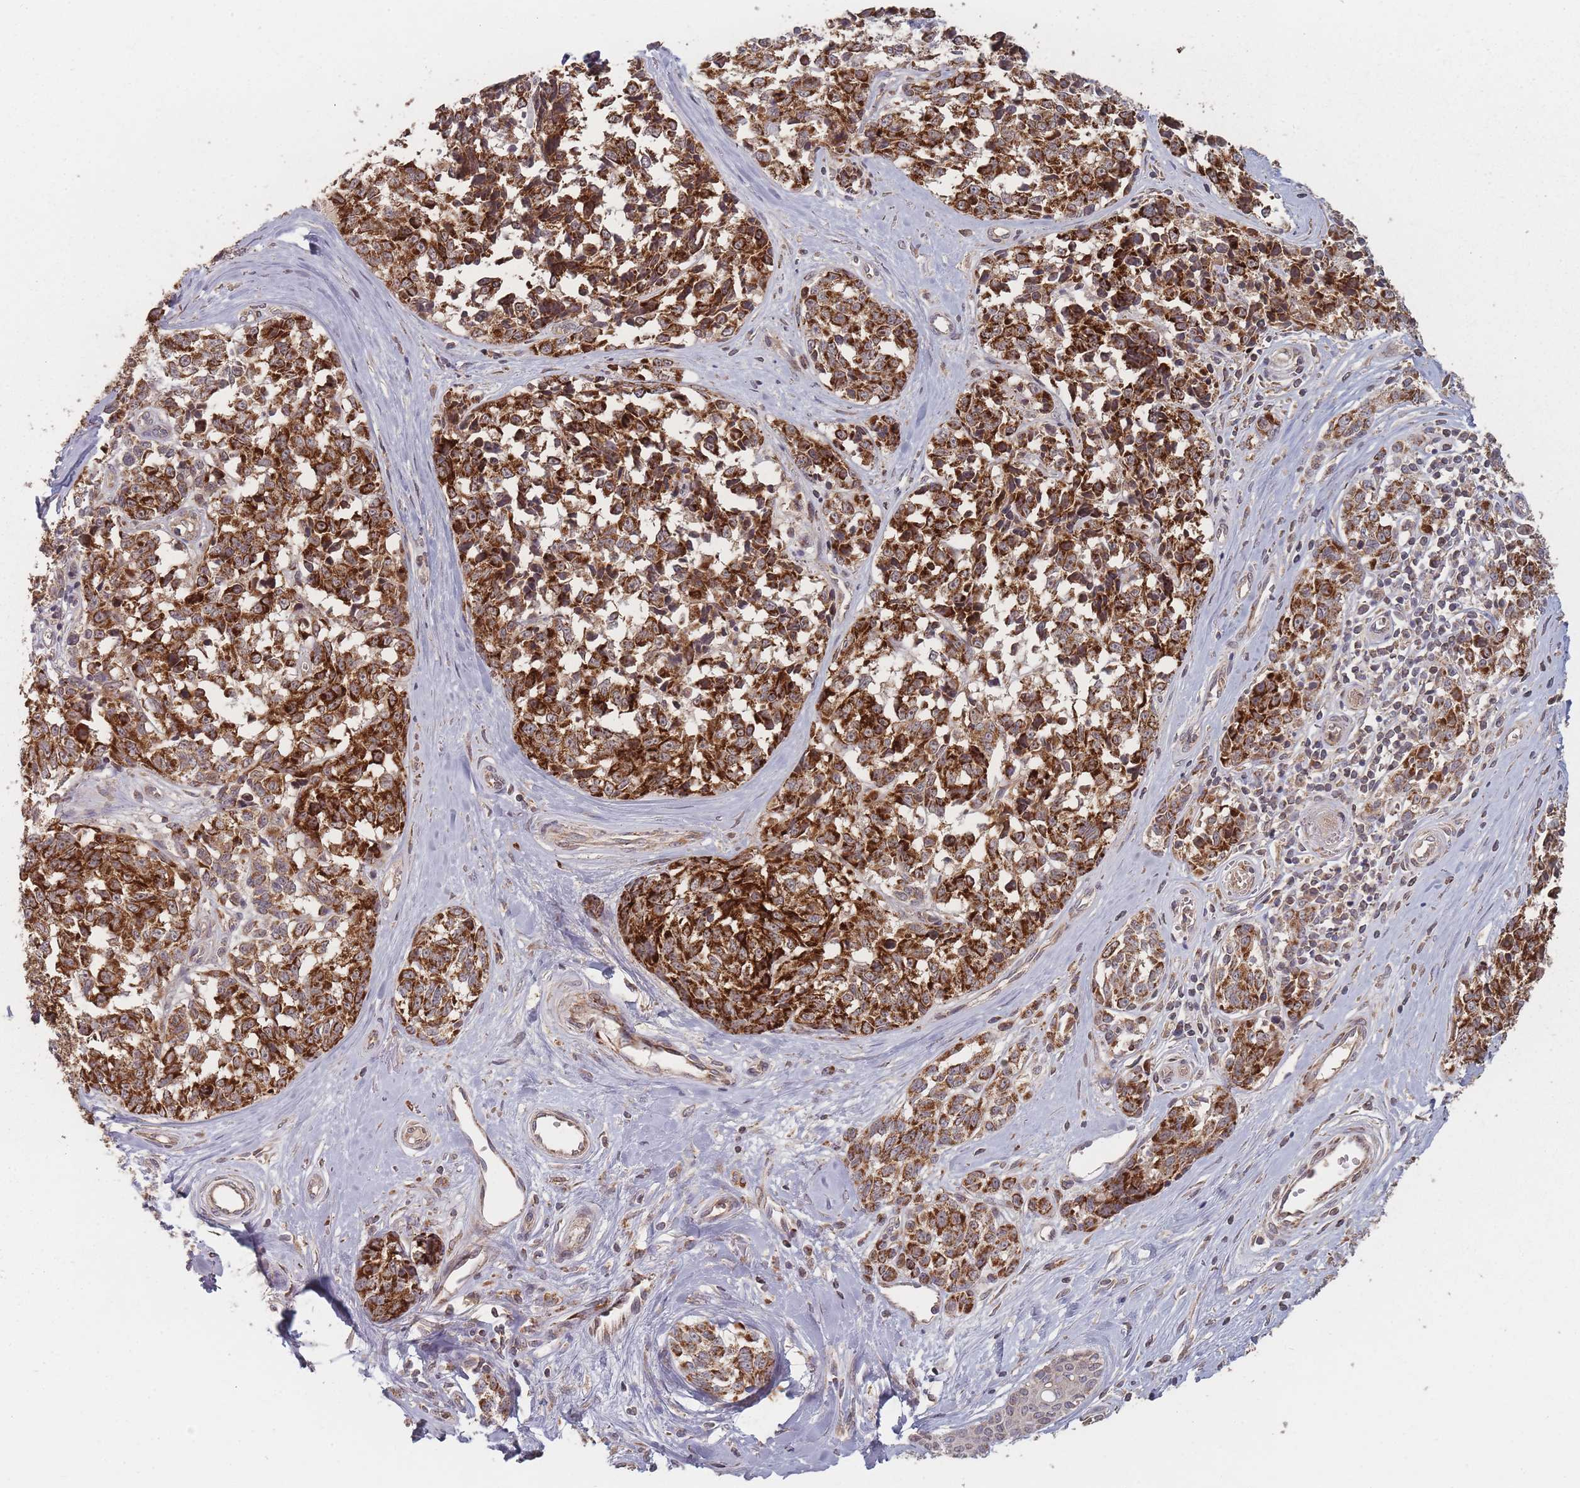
{"staining": {"intensity": "strong", "quantity": ">75%", "location": "cytoplasmic/membranous"}, "tissue": "melanoma", "cell_type": "Tumor cells", "image_type": "cancer", "snomed": [{"axis": "morphology", "description": "Normal tissue, NOS"}, {"axis": "morphology", "description": "Malignant melanoma, NOS"}, {"axis": "topography", "description": "Skin"}], "caption": "IHC staining of melanoma, which displays high levels of strong cytoplasmic/membranous staining in about >75% of tumor cells indicating strong cytoplasmic/membranous protein positivity. The staining was performed using DAB (brown) for protein detection and nuclei were counterstained in hematoxylin (blue).", "gene": "LYRM7", "patient": {"sex": "female", "age": 64}}